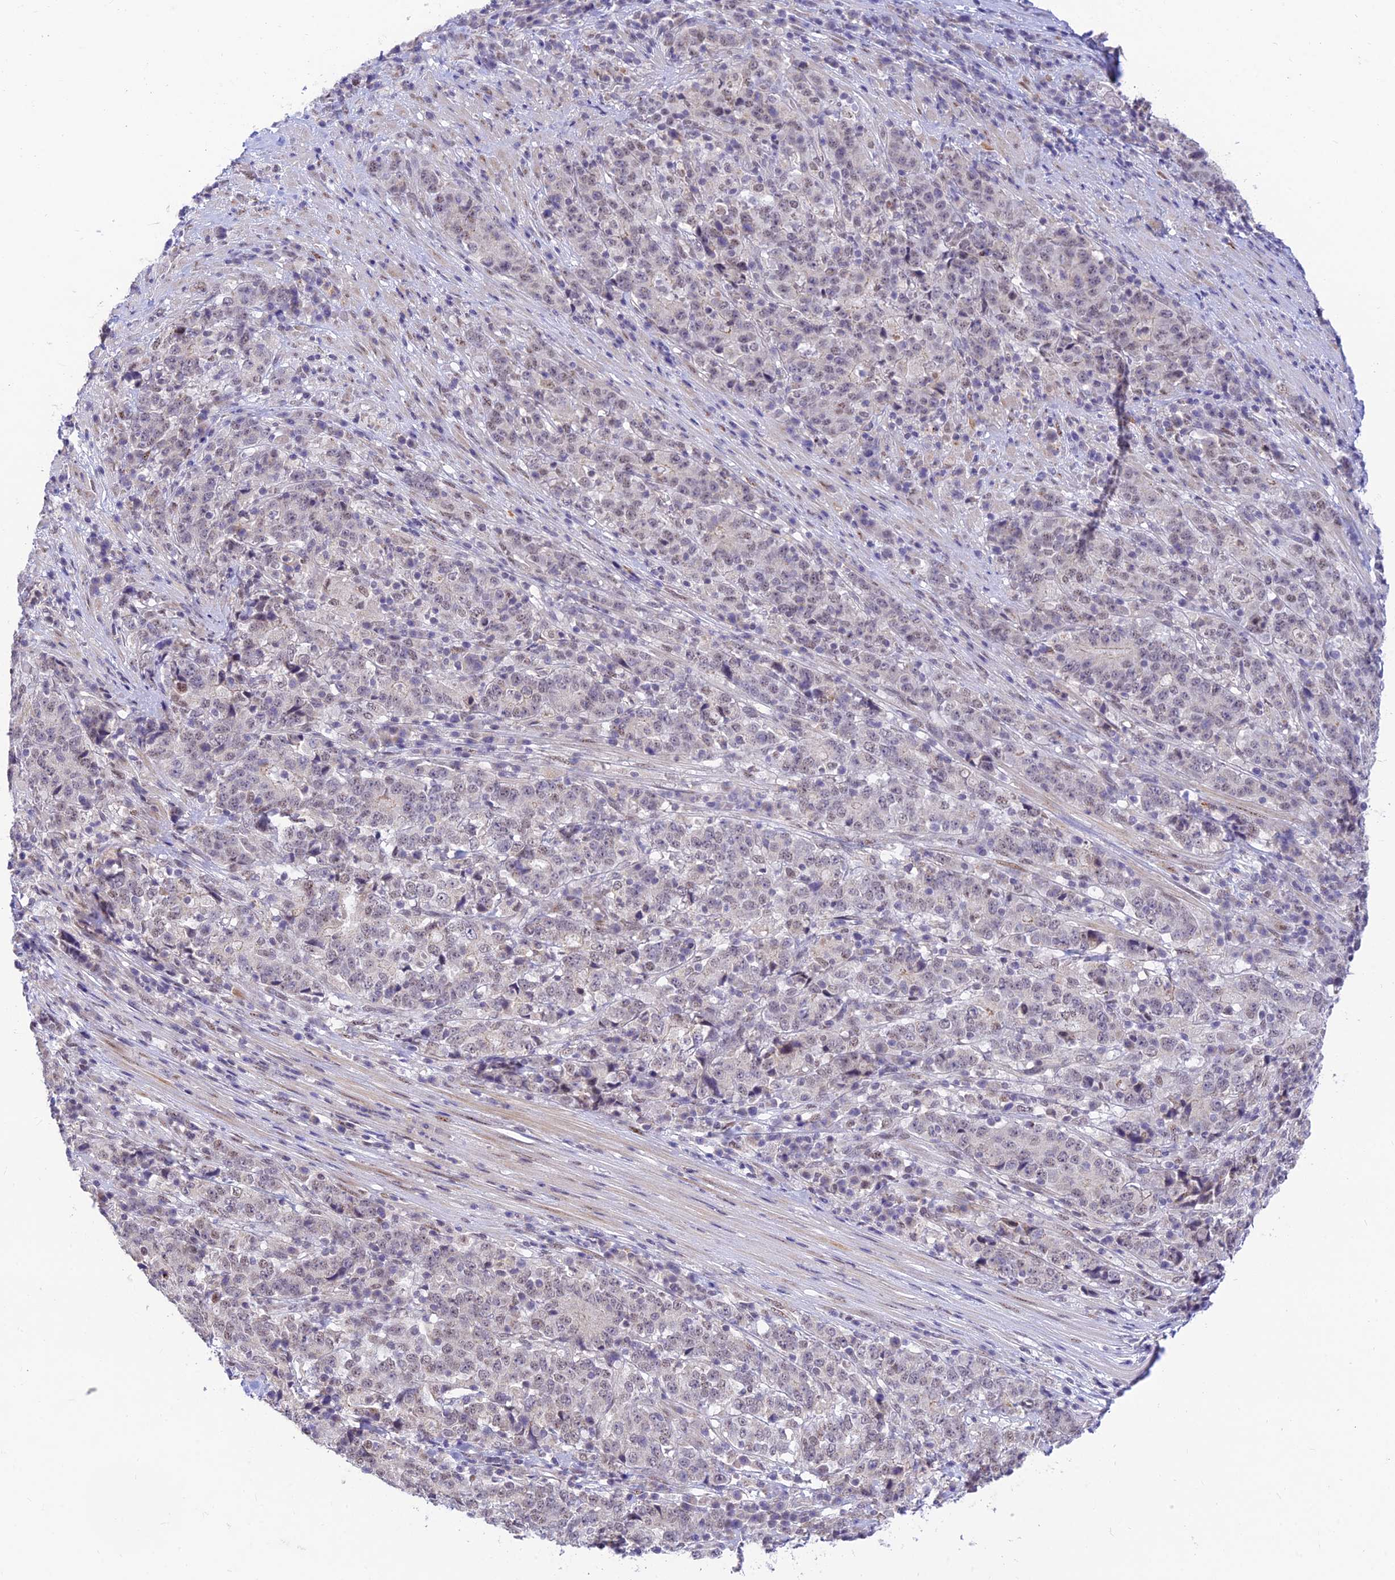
{"staining": {"intensity": "weak", "quantity": "<25%", "location": "nuclear"}, "tissue": "stomach cancer", "cell_type": "Tumor cells", "image_type": "cancer", "snomed": [{"axis": "morphology", "description": "Adenocarcinoma, NOS"}, {"axis": "topography", "description": "Stomach"}], "caption": "A high-resolution micrograph shows immunohistochemistry (IHC) staining of stomach cancer, which displays no significant staining in tumor cells.", "gene": "MICOS13", "patient": {"sex": "male", "age": 59}}